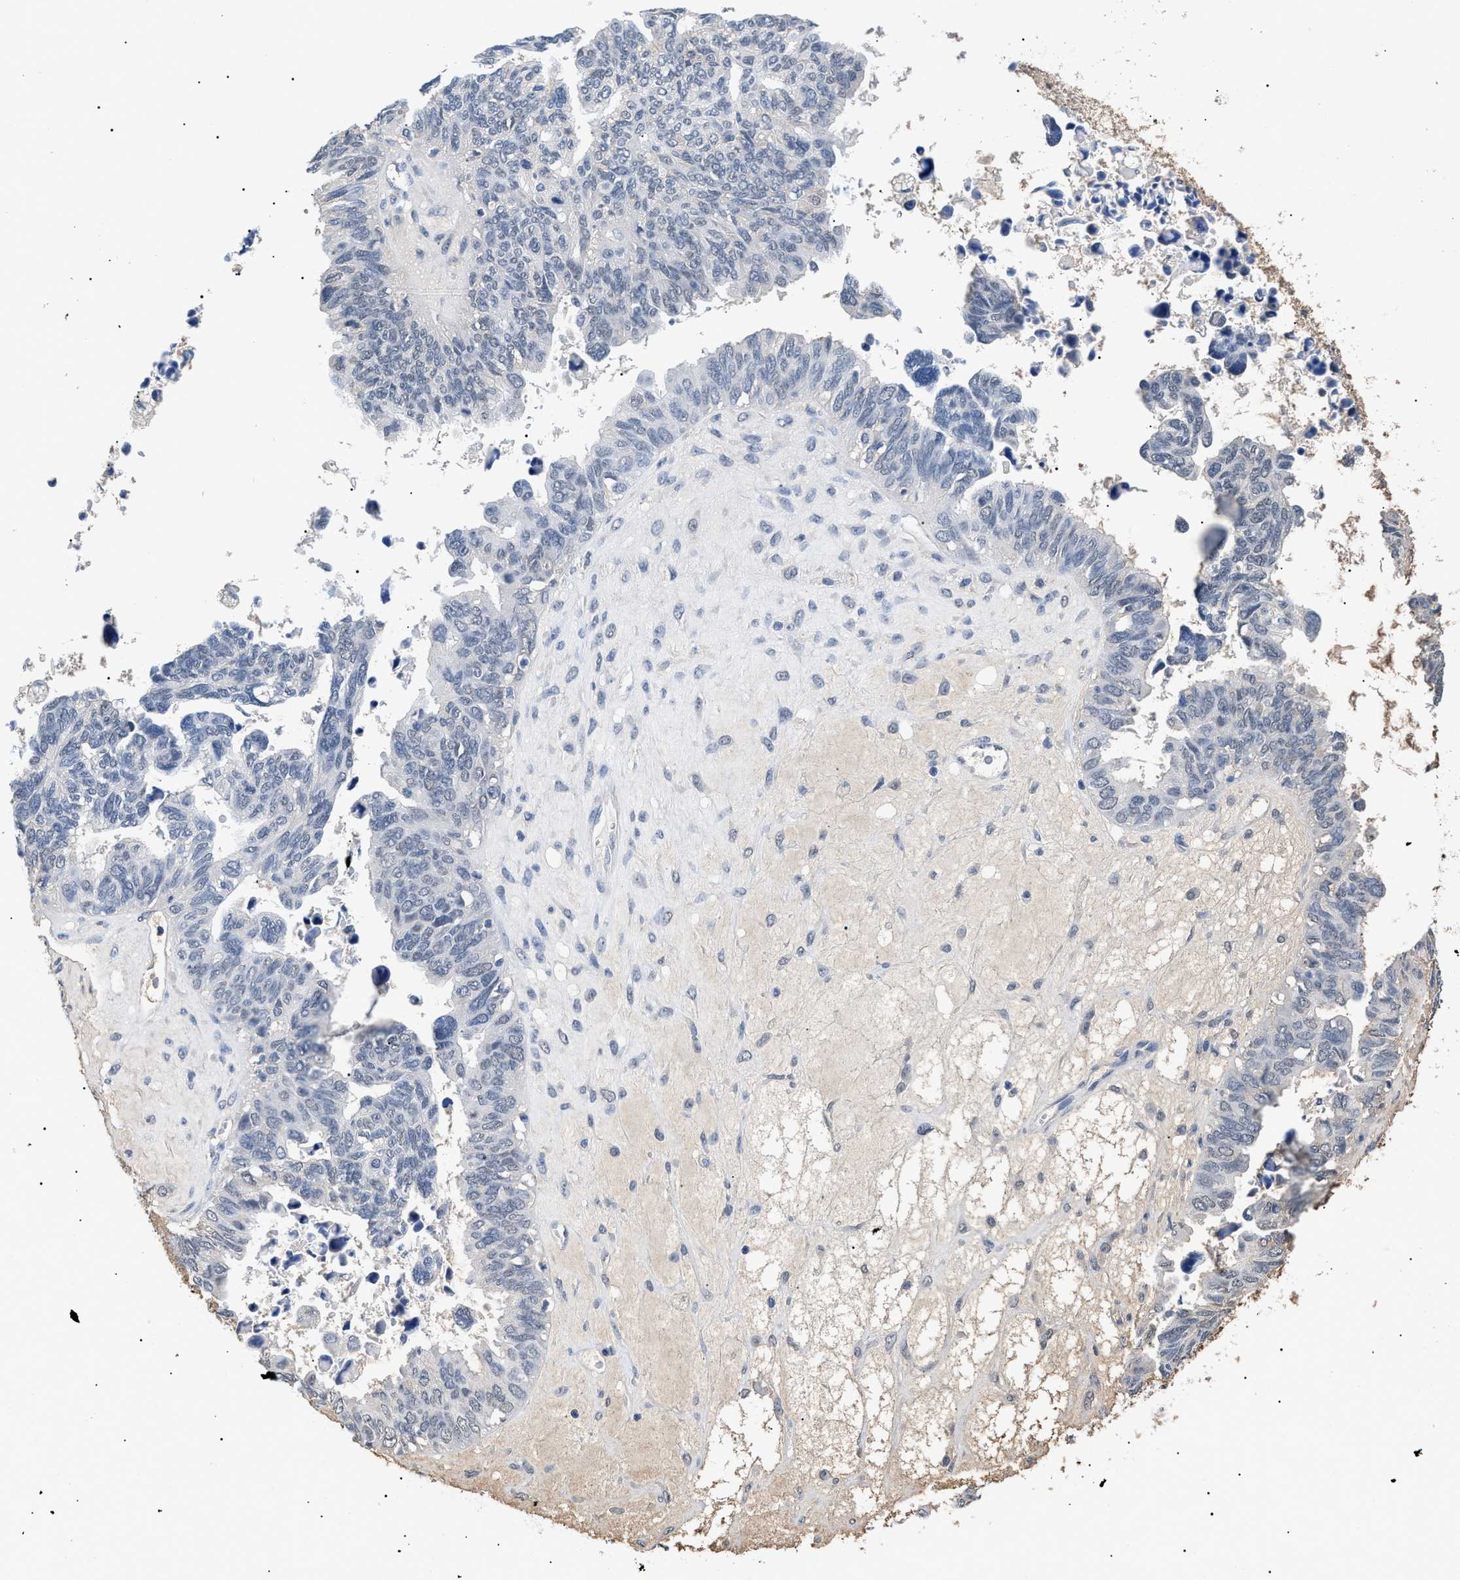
{"staining": {"intensity": "negative", "quantity": "none", "location": "none"}, "tissue": "ovarian cancer", "cell_type": "Tumor cells", "image_type": "cancer", "snomed": [{"axis": "morphology", "description": "Cystadenocarcinoma, serous, NOS"}, {"axis": "topography", "description": "Ovary"}], "caption": "There is no significant expression in tumor cells of ovarian cancer.", "gene": "PRRT2", "patient": {"sex": "female", "age": 79}}